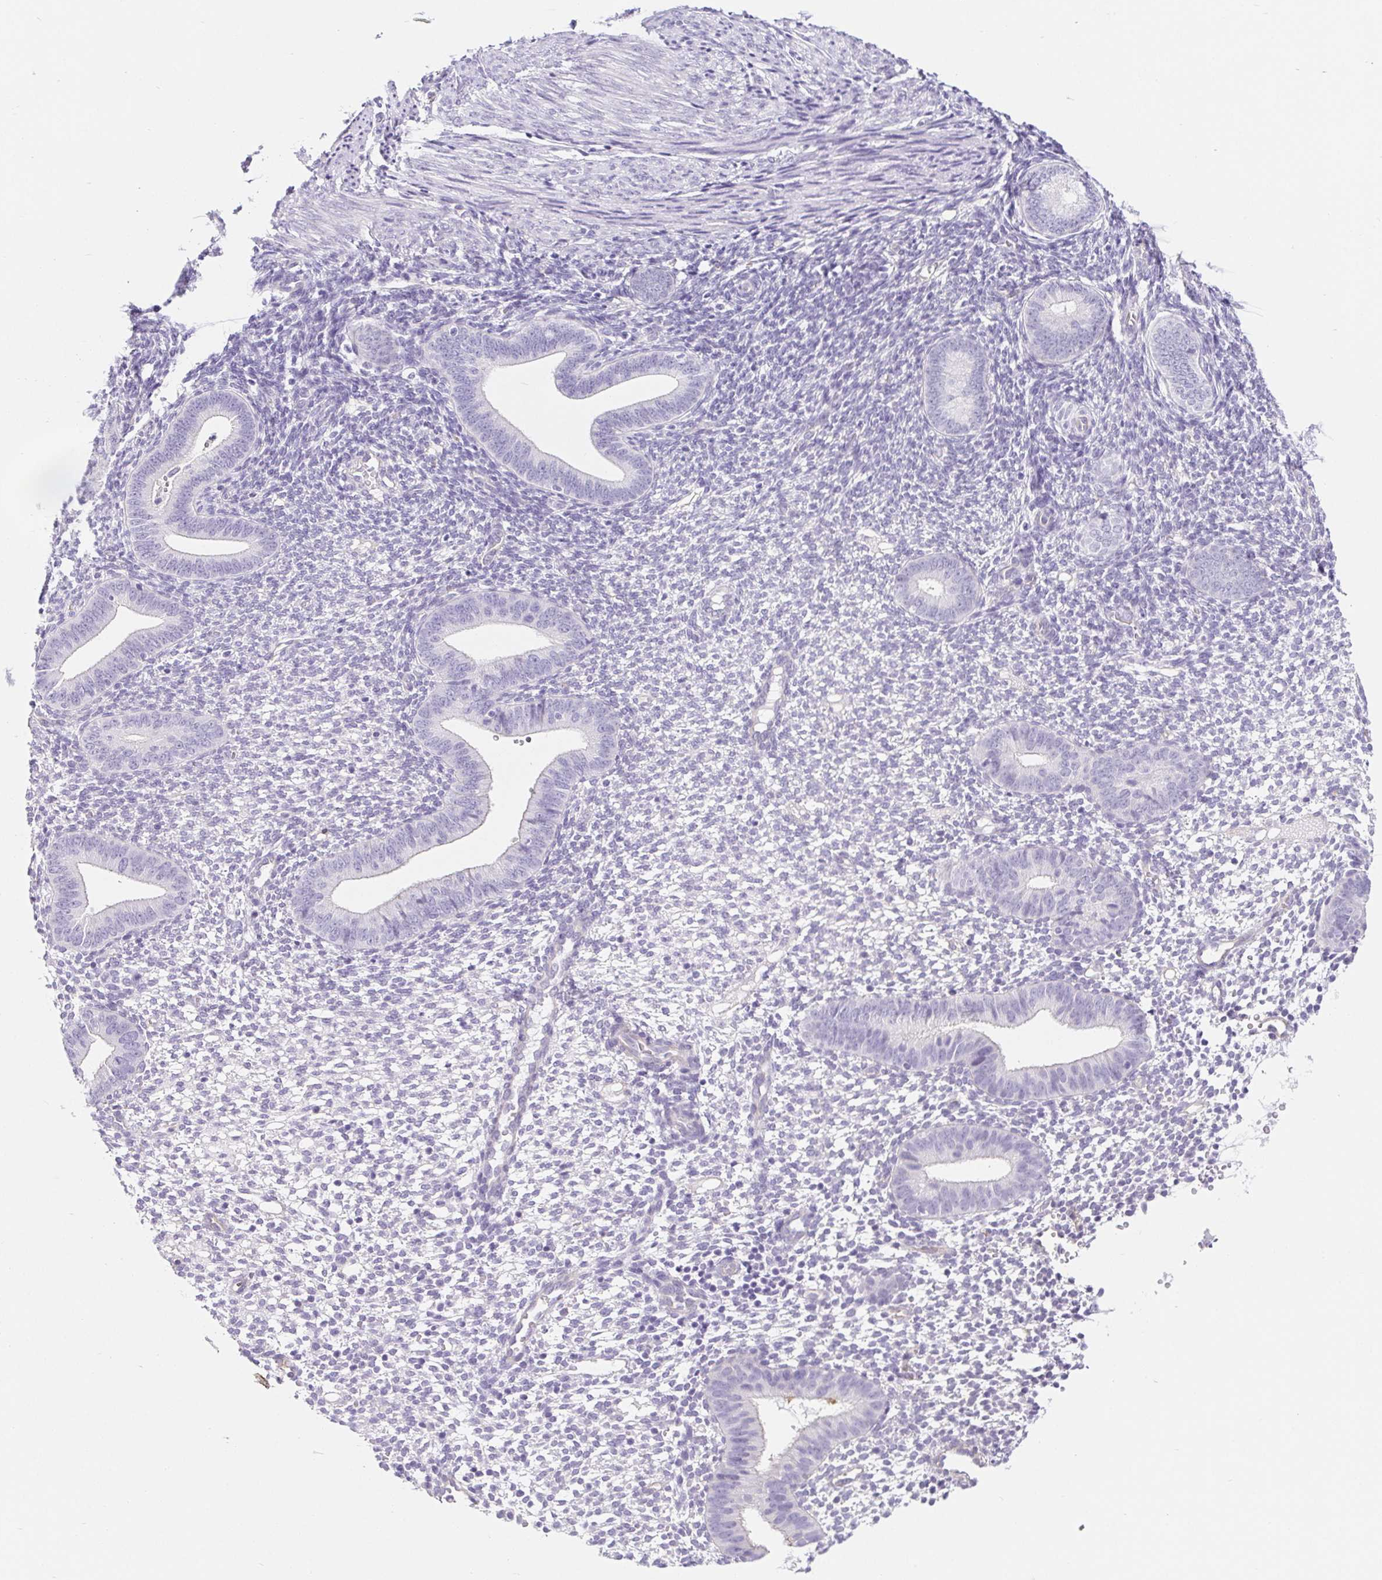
{"staining": {"intensity": "negative", "quantity": "none", "location": "none"}, "tissue": "endometrium", "cell_type": "Cells in endometrial stroma", "image_type": "normal", "snomed": [{"axis": "morphology", "description": "Normal tissue, NOS"}, {"axis": "topography", "description": "Endometrium"}], "caption": "The IHC micrograph has no significant expression in cells in endometrial stroma of endometrium.", "gene": "BCAS1", "patient": {"sex": "female", "age": 40}}